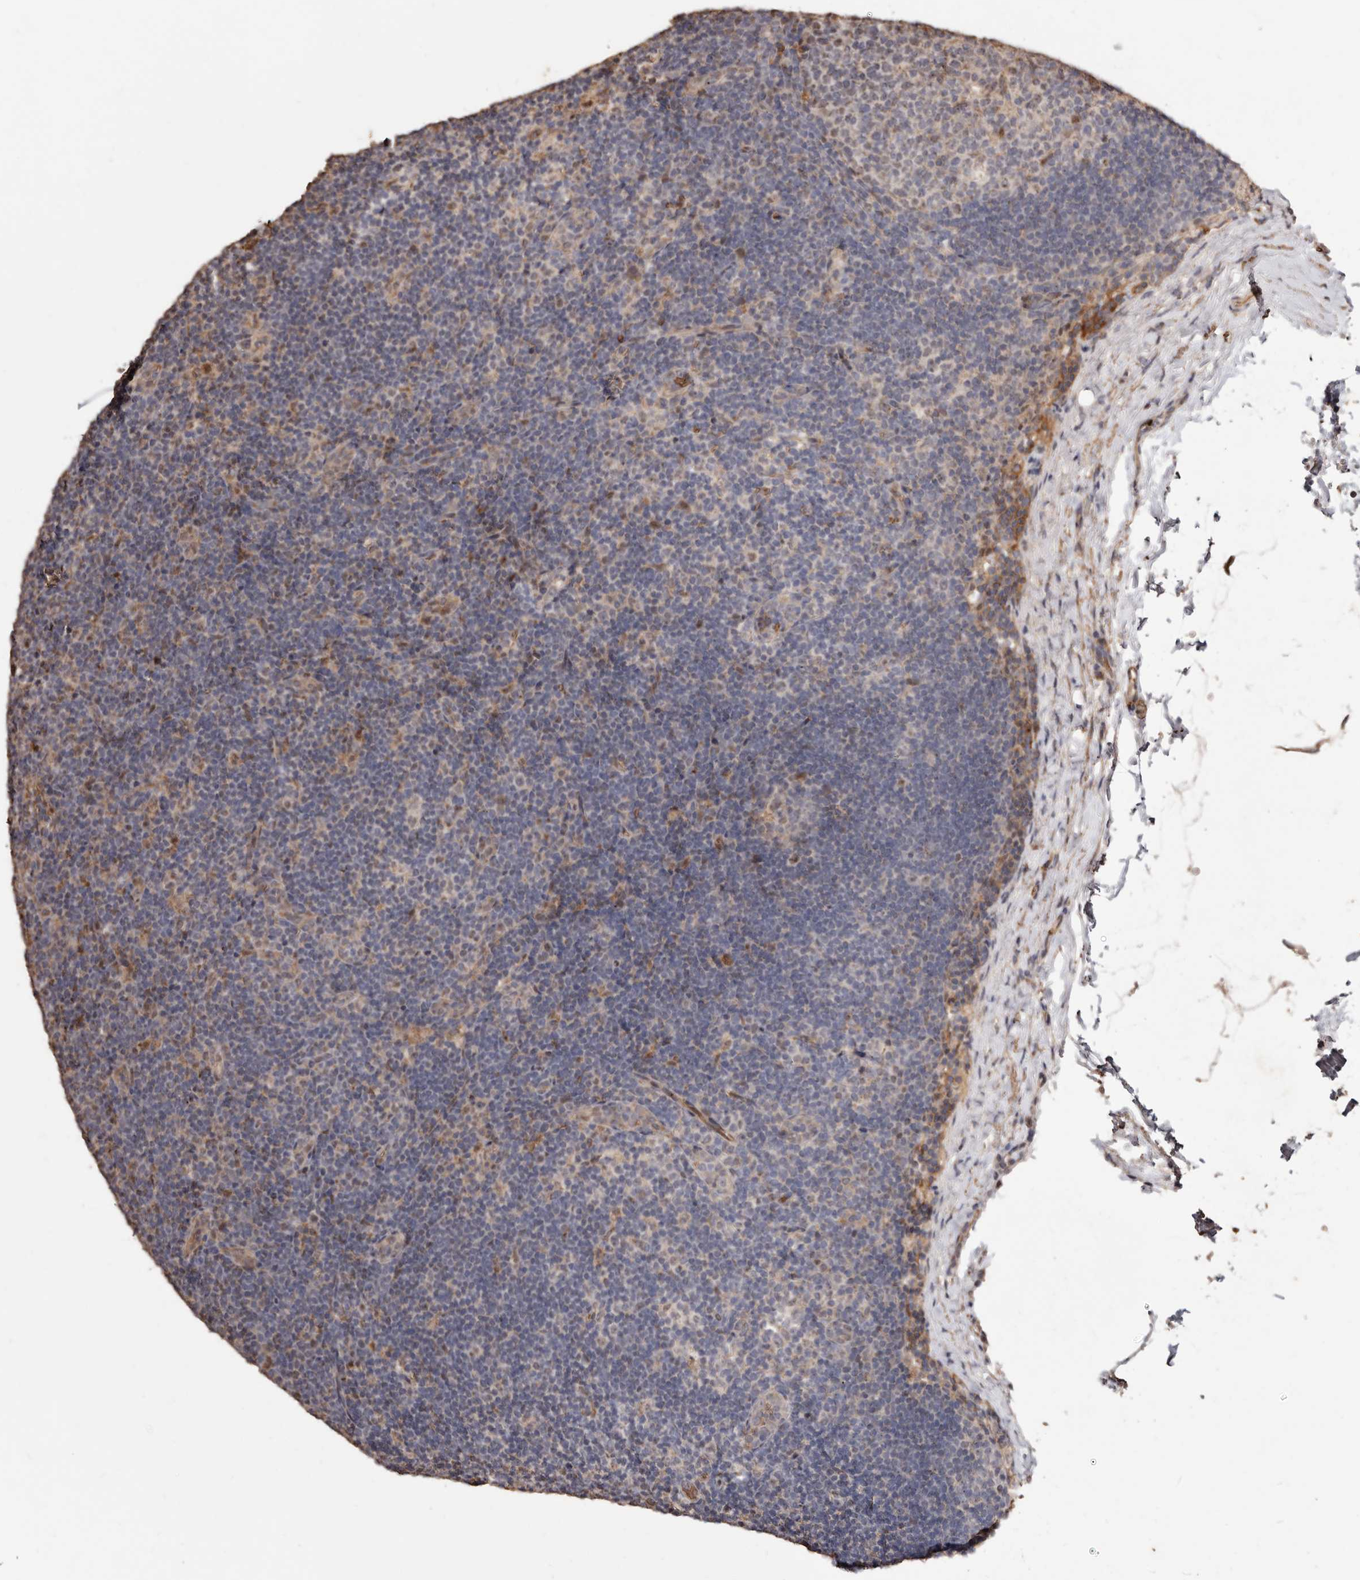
{"staining": {"intensity": "weak", "quantity": "<25%", "location": "cytoplasmic/membranous"}, "tissue": "lymph node", "cell_type": "Germinal center cells", "image_type": "normal", "snomed": [{"axis": "morphology", "description": "Normal tissue, NOS"}, {"axis": "topography", "description": "Lymph node"}], "caption": "Immunohistochemistry histopathology image of unremarkable lymph node stained for a protein (brown), which demonstrates no expression in germinal center cells. (Brightfield microscopy of DAB immunohistochemistry at high magnification).", "gene": "GRAMD2A", "patient": {"sex": "female", "age": 22}}